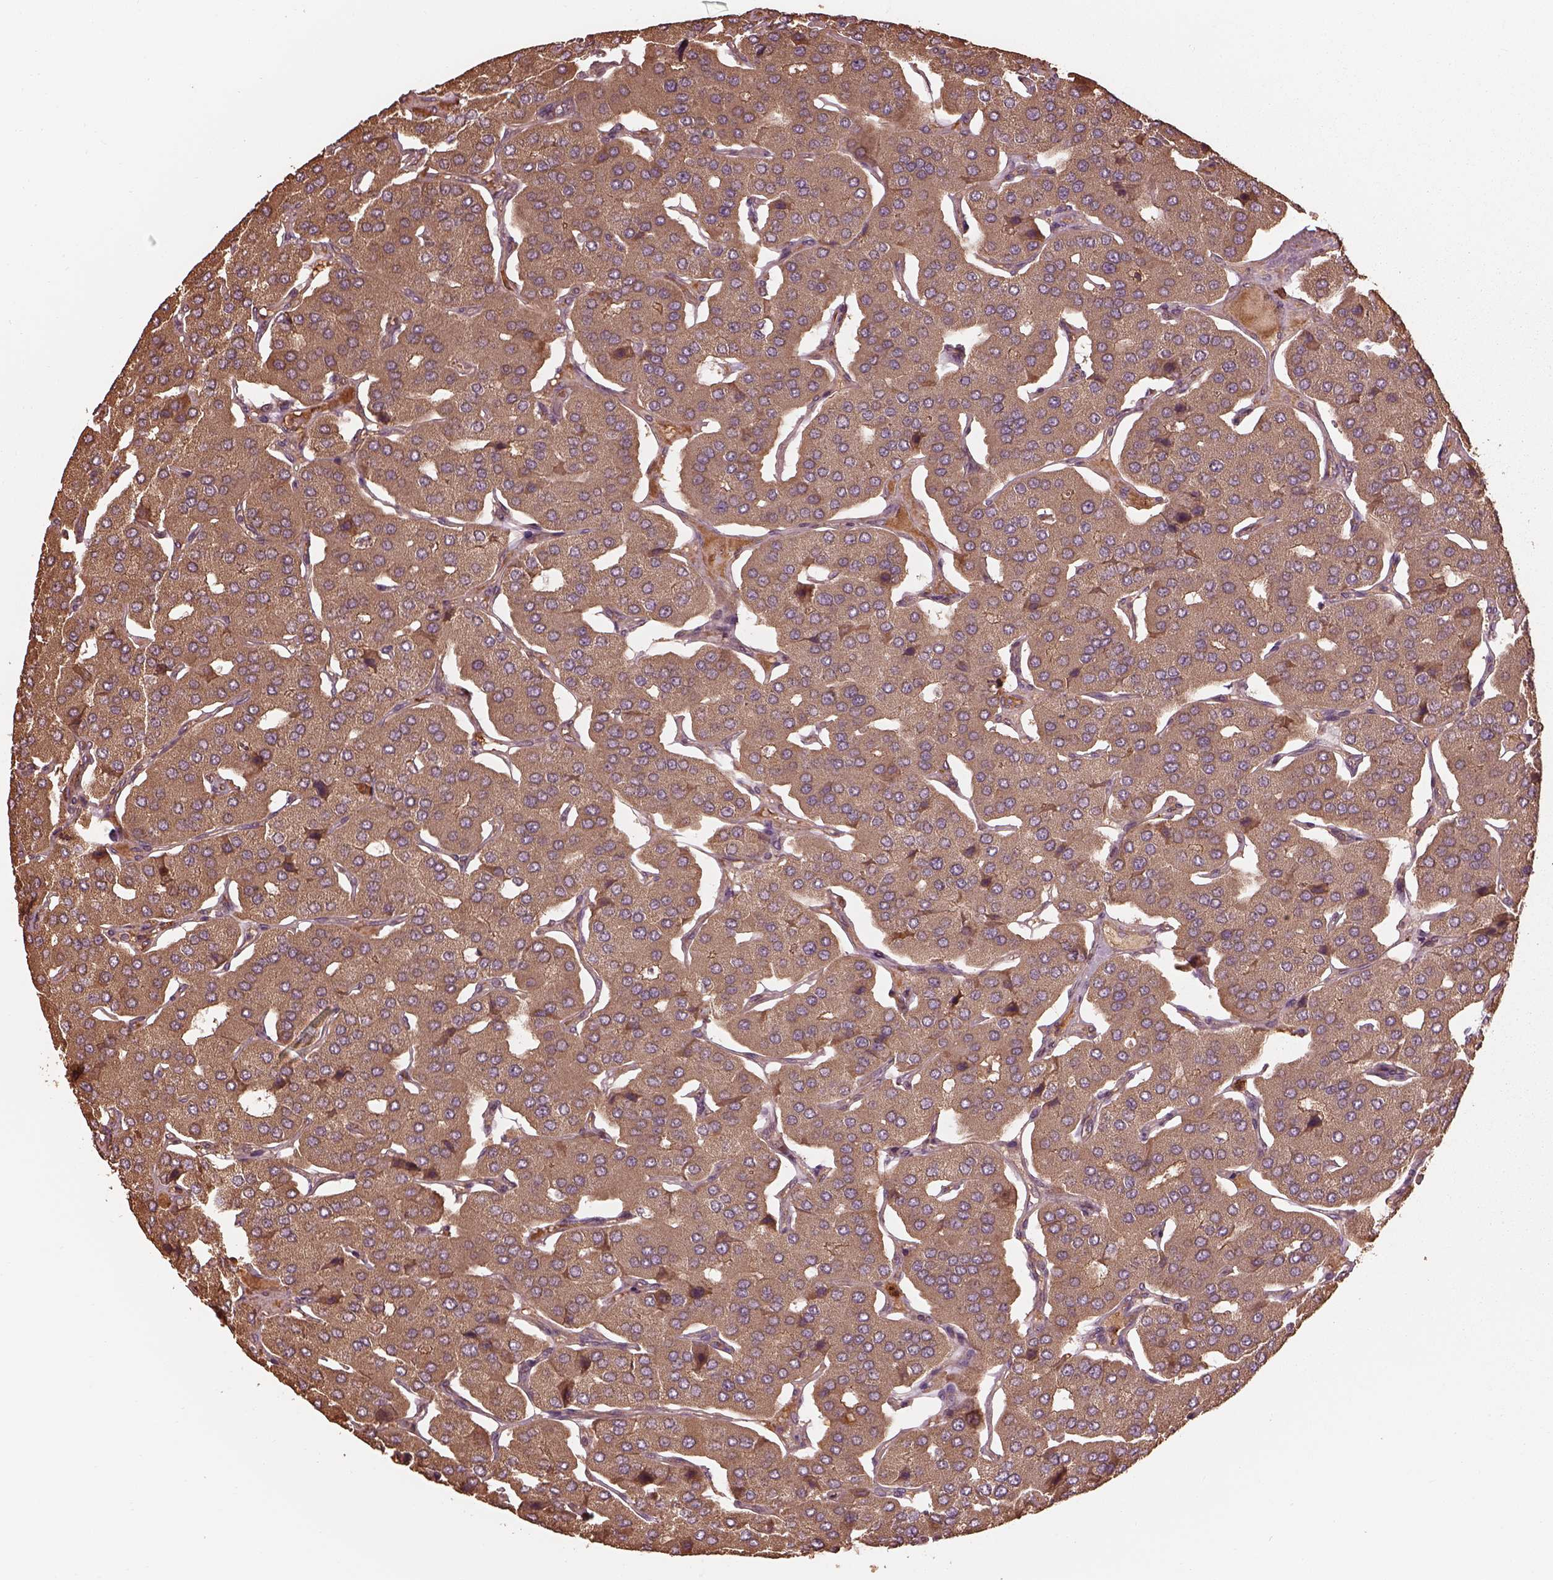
{"staining": {"intensity": "moderate", "quantity": ">75%", "location": "cytoplasmic/membranous"}, "tissue": "parathyroid gland", "cell_type": "Glandular cells", "image_type": "normal", "snomed": [{"axis": "morphology", "description": "Normal tissue, NOS"}, {"axis": "morphology", "description": "Adenoma, NOS"}, {"axis": "topography", "description": "Parathyroid gland"}], "caption": "Immunohistochemical staining of unremarkable parathyroid gland shows >75% levels of moderate cytoplasmic/membranous protein staining in approximately >75% of glandular cells.", "gene": "METTL4", "patient": {"sex": "female", "age": 86}}